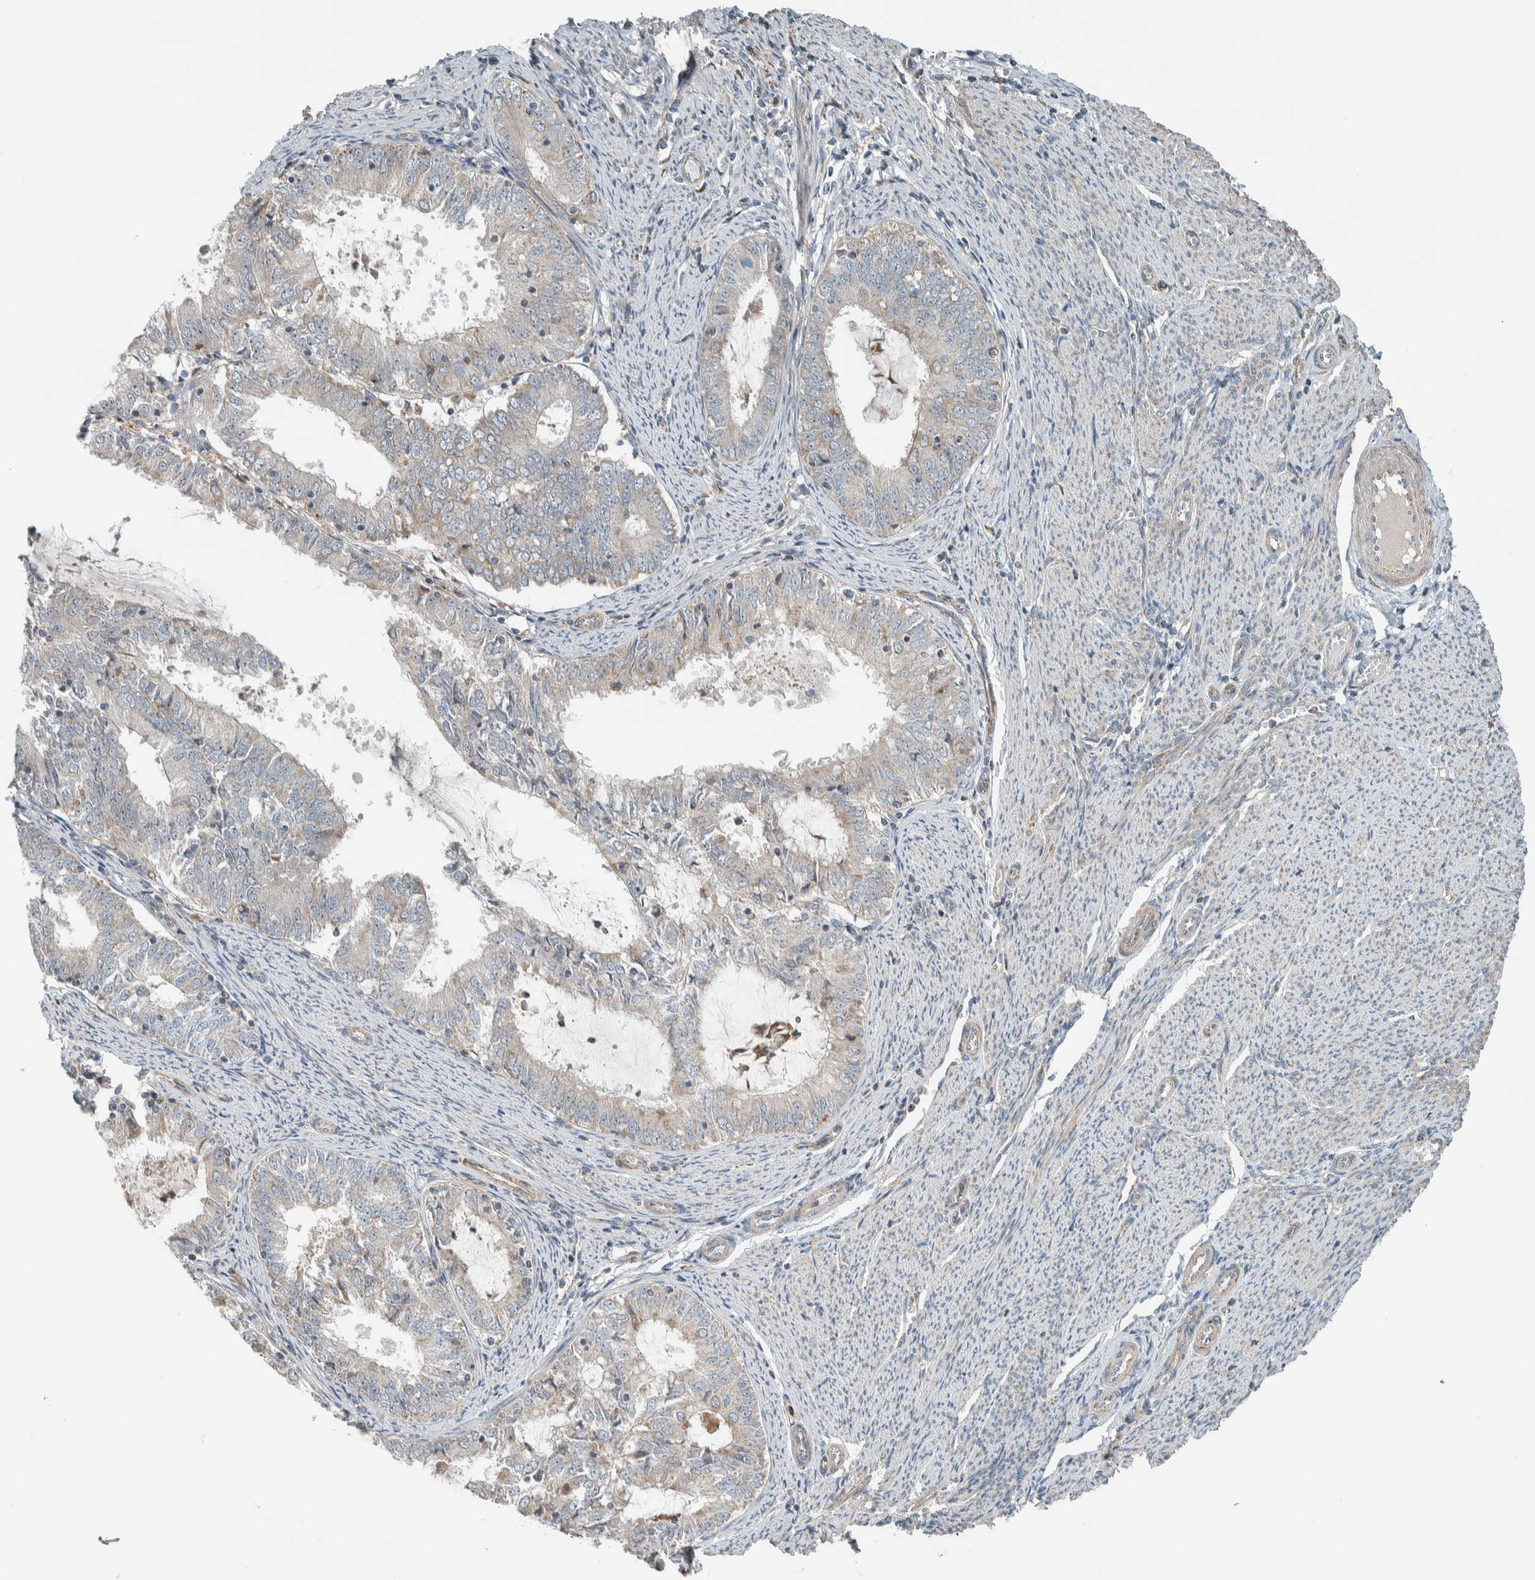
{"staining": {"intensity": "negative", "quantity": "none", "location": "none"}, "tissue": "endometrial cancer", "cell_type": "Tumor cells", "image_type": "cancer", "snomed": [{"axis": "morphology", "description": "Adenocarcinoma, NOS"}, {"axis": "topography", "description": "Endometrium"}], "caption": "Tumor cells are negative for protein expression in human endometrial adenocarcinoma. The staining was performed using DAB to visualize the protein expression in brown, while the nuclei were stained in blue with hematoxylin (Magnification: 20x).", "gene": "SLFN12L", "patient": {"sex": "female", "age": 57}}